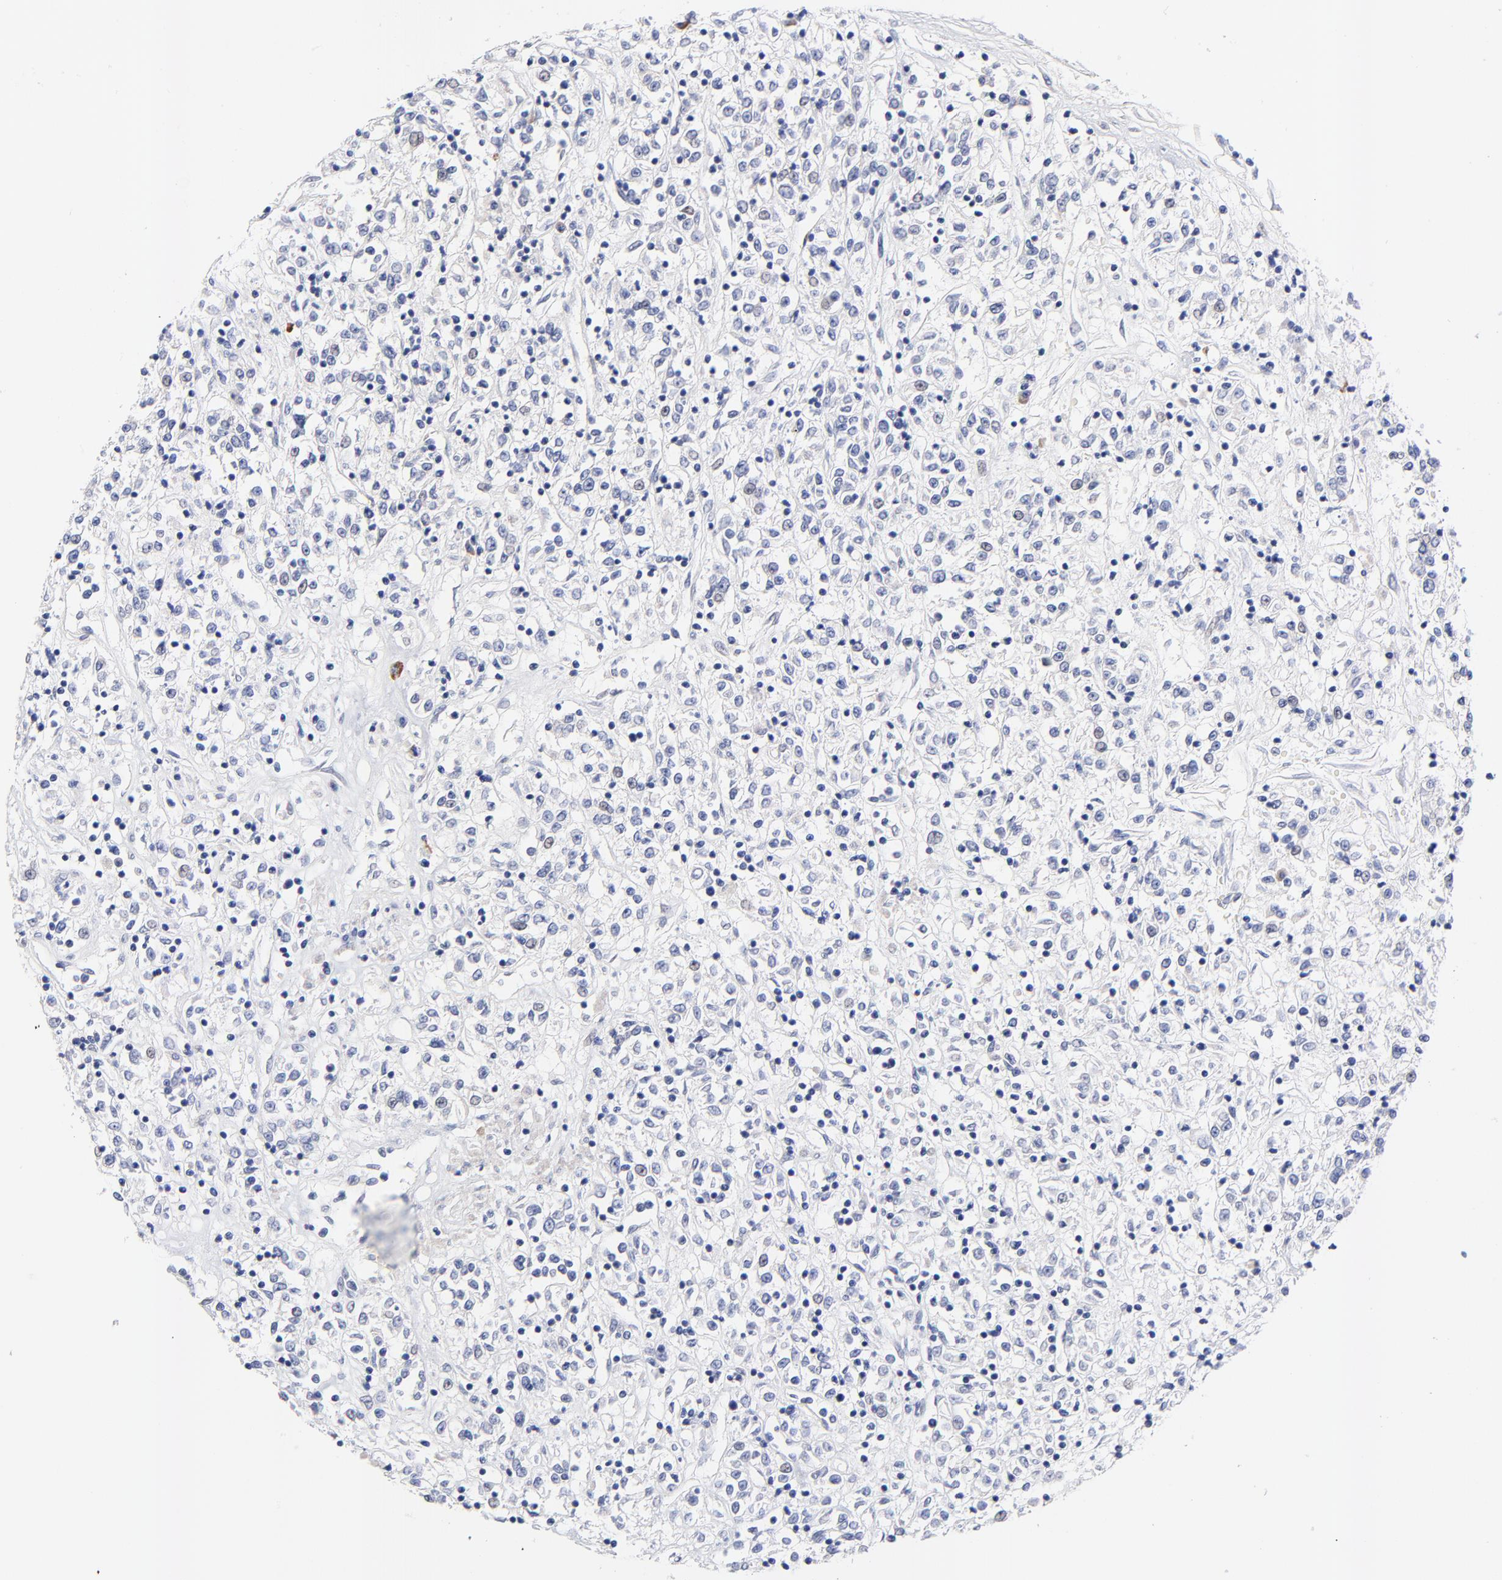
{"staining": {"intensity": "negative", "quantity": "none", "location": "none"}, "tissue": "renal cancer", "cell_type": "Tumor cells", "image_type": "cancer", "snomed": [{"axis": "morphology", "description": "Adenocarcinoma, NOS"}, {"axis": "topography", "description": "Kidney"}], "caption": "Immunohistochemical staining of human renal cancer exhibits no significant expression in tumor cells.", "gene": "AFF2", "patient": {"sex": "female", "age": 76}}